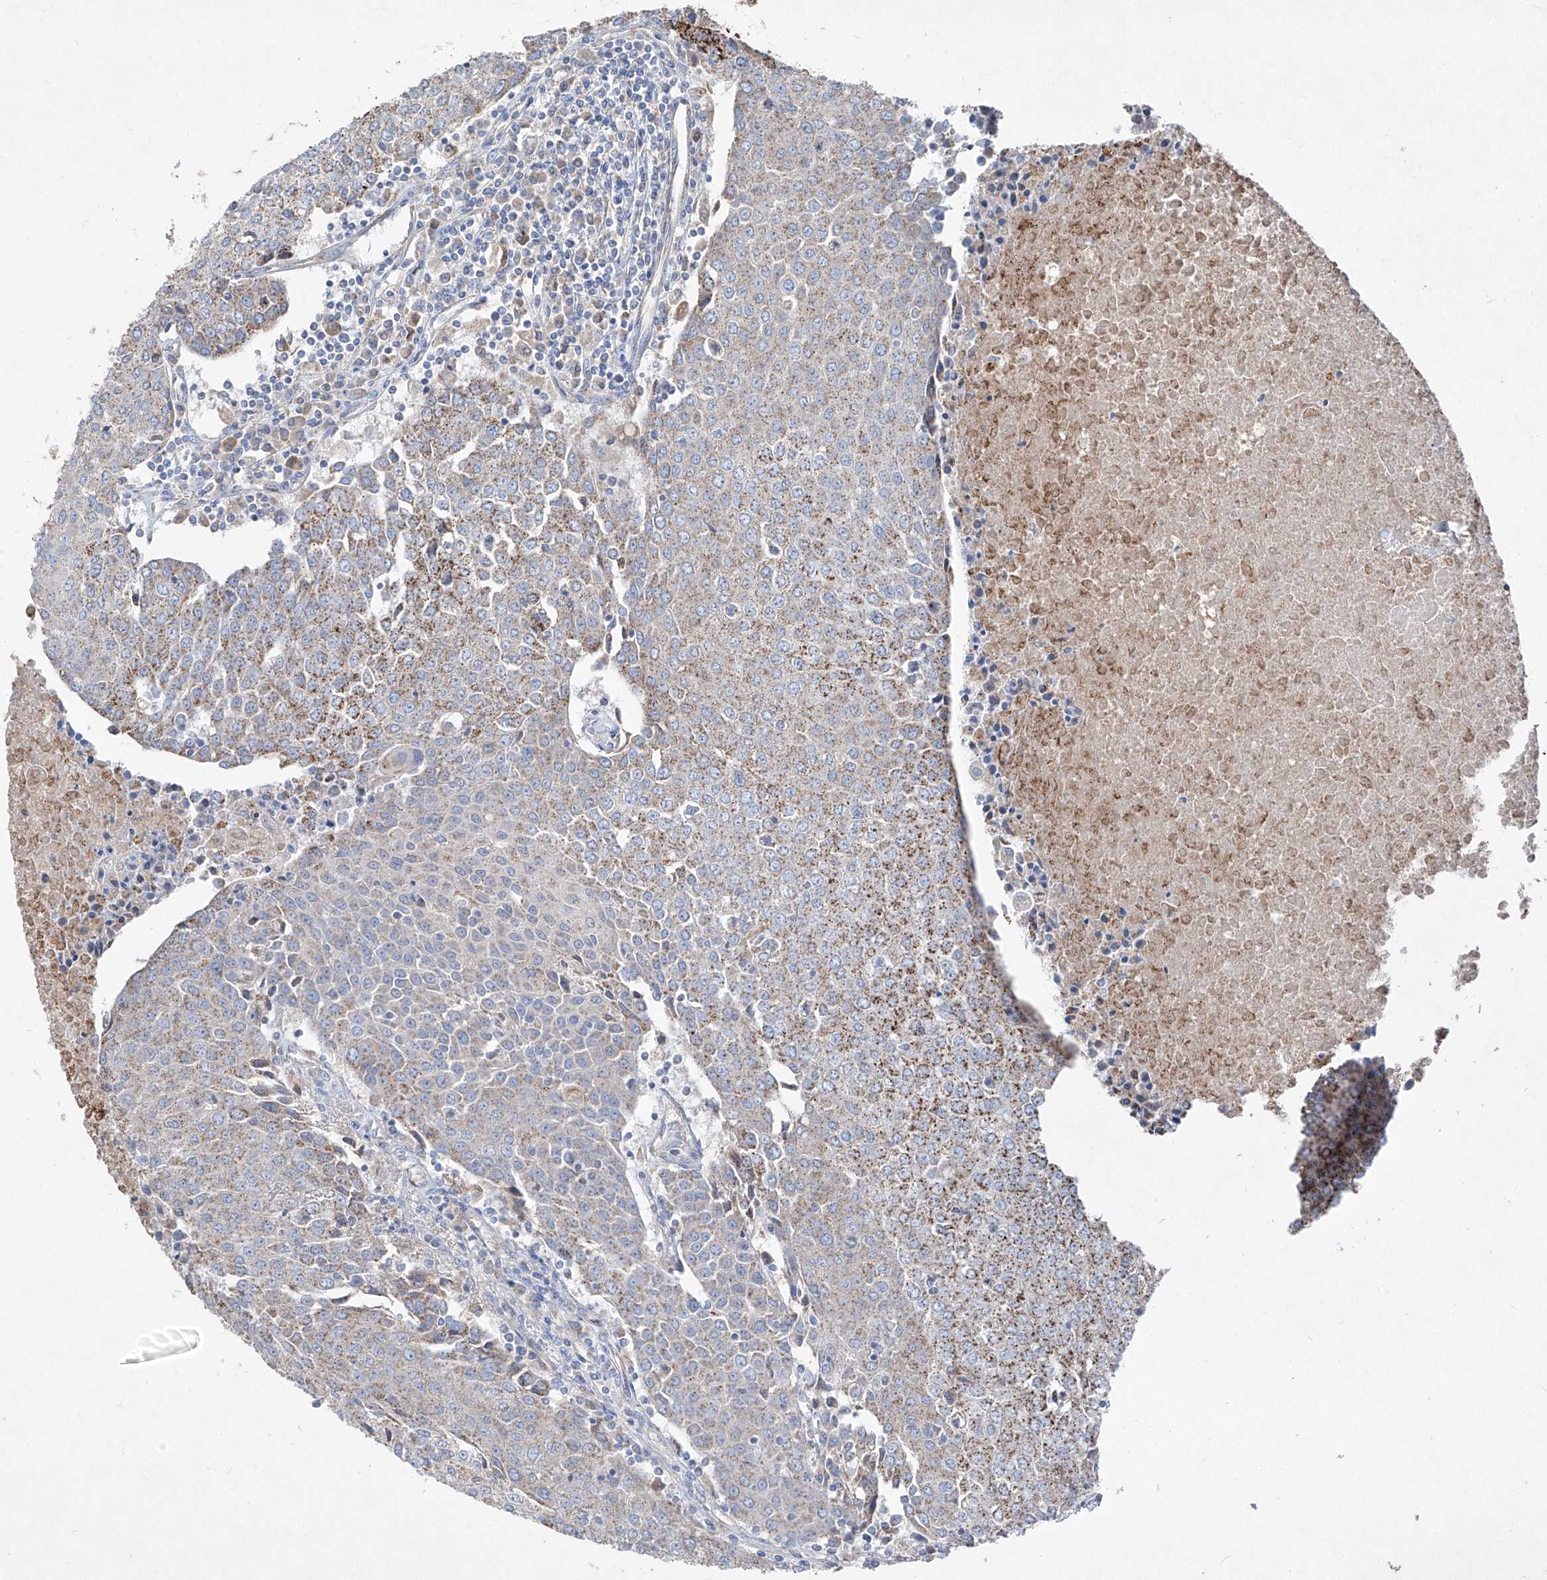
{"staining": {"intensity": "moderate", "quantity": "<25%", "location": "cytoplasmic/membranous"}, "tissue": "urothelial cancer", "cell_type": "Tumor cells", "image_type": "cancer", "snomed": [{"axis": "morphology", "description": "Urothelial carcinoma, High grade"}, {"axis": "topography", "description": "Urinary bladder"}], "caption": "About <25% of tumor cells in human high-grade urothelial carcinoma show moderate cytoplasmic/membranous protein positivity as visualized by brown immunohistochemical staining.", "gene": "ABCD3", "patient": {"sex": "female", "age": 85}}